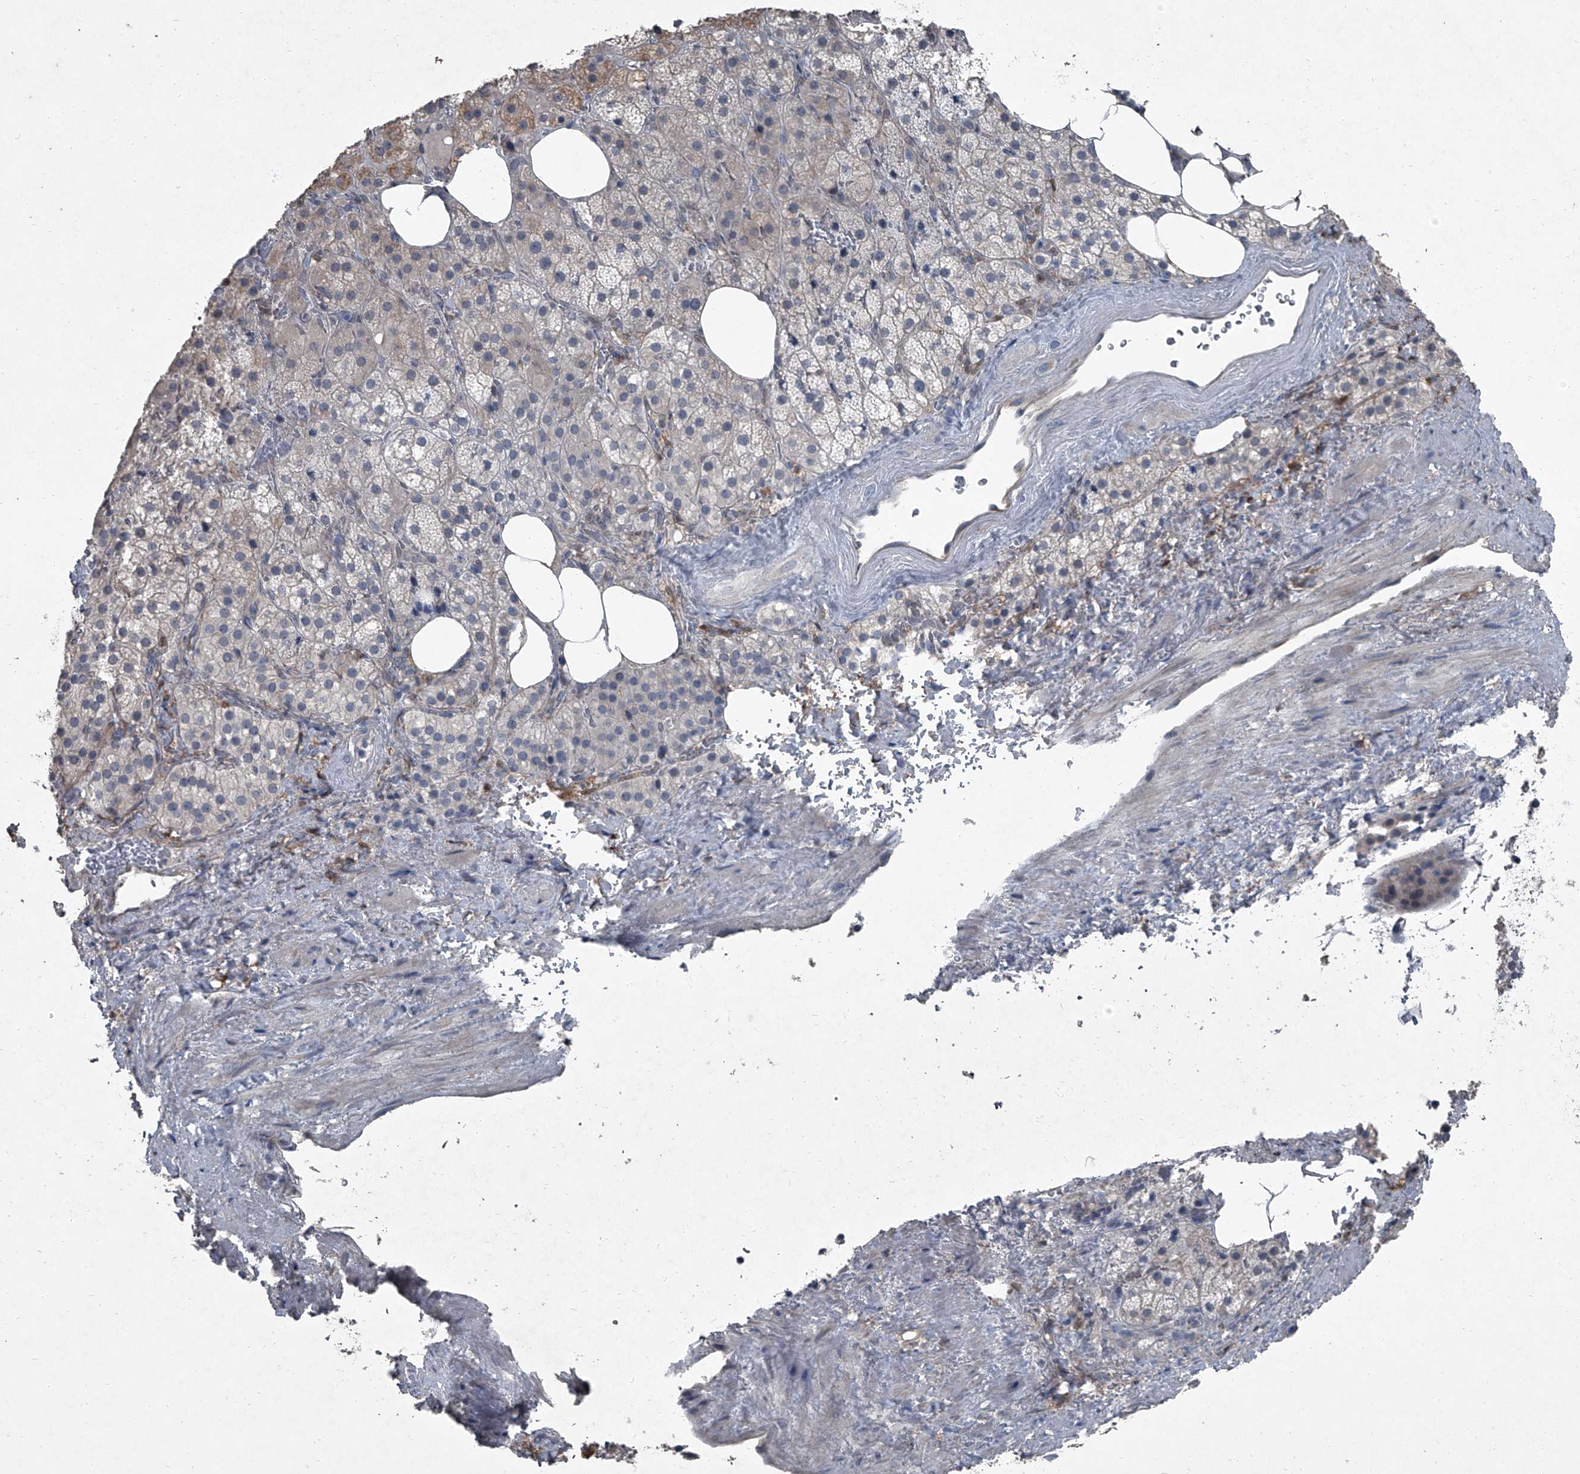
{"staining": {"intensity": "negative", "quantity": "none", "location": "none"}, "tissue": "adrenal gland", "cell_type": "Glandular cells", "image_type": "normal", "snomed": [{"axis": "morphology", "description": "Normal tissue, NOS"}, {"axis": "topography", "description": "Adrenal gland"}], "caption": "Immunohistochemistry (IHC) of unremarkable adrenal gland demonstrates no positivity in glandular cells.", "gene": "HEPHL1", "patient": {"sex": "female", "age": 59}}